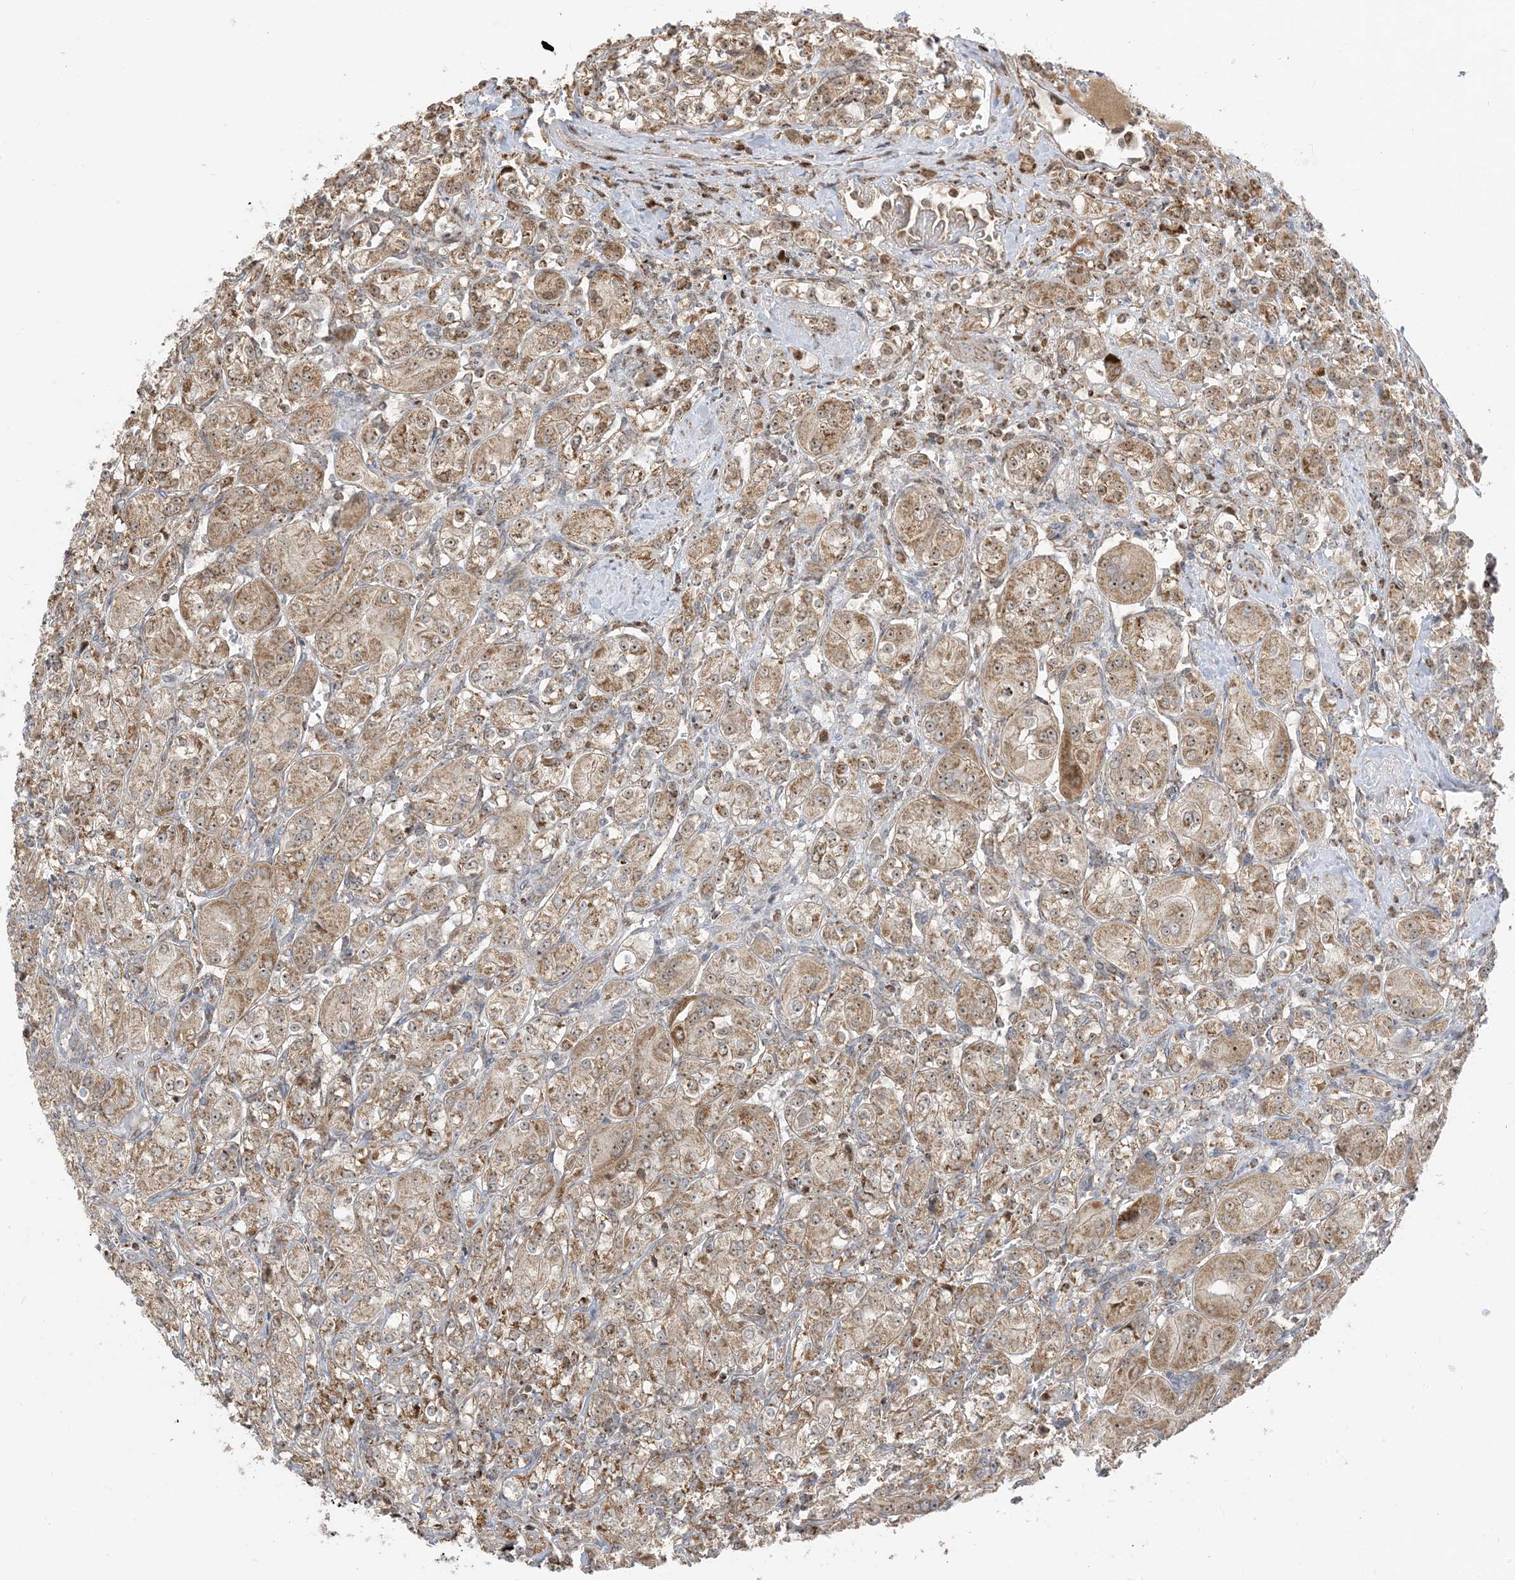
{"staining": {"intensity": "moderate", "quantity": ">75%", "location": "cytoplasmic/membranous,nuclear"}, "tissue": "renal cancer", "cell_type": "Tumor cells", "image_type": "cancer", "snomed": [{"axis": "morphology", "description": "Adenocarcinoma, NOS"}, {"axis": "topography", "description": "Kidney"}], "caption": "A high-resolution photomicrograph shows immunohistochemistry (IHC) staining of renal adenocarcinoma, which demonstrates moderate cytoplasmic/membranous and nuclear expression in about >75% of tumor cells. Using DAB (brown) and hematoxylin (blue) stains, captured at high magnification using brightfield microscopy.", "gene": "MAPKBP1", "patient": {"sex": "male", "age": 77}}